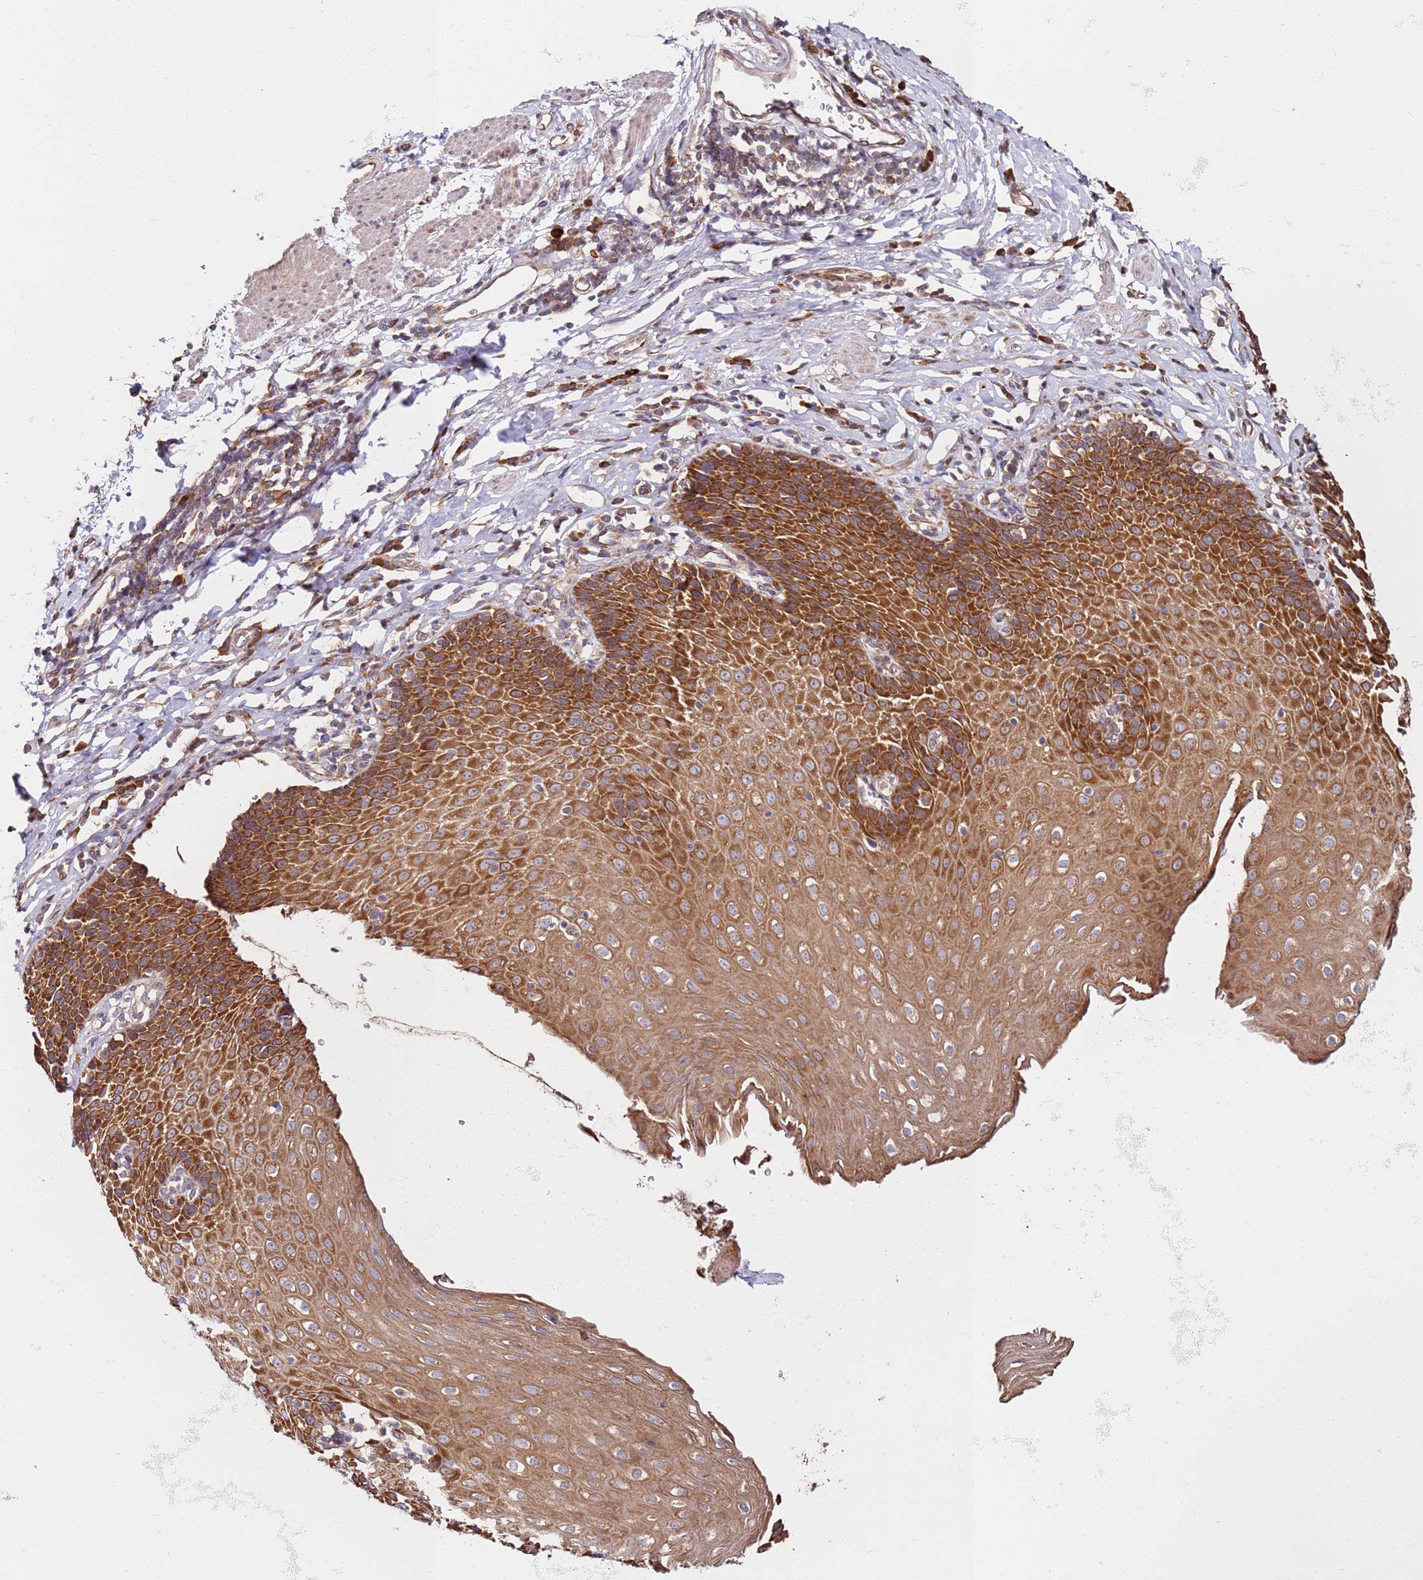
{"staining": {"intensity": "strong", "quantity": ">75%", "location": "cytoplasmic/membranous"}, "tissue": "esophagus", "cell_type": "Squamous epithelial cells", "image_type": "normal", "snomed": [{"axis": "morphology", "description": "Normal tissue, NOS"}, {"axis": "topography", "description": "Esophagus"}], "caption": "Brown immunohistochemical staining in benign esophagus demonstrates strong cytoplasmic/membranous staining in about >75% of squamous epithelial cells. (Brightfield microscopy of DAB IHC at high magnification).", "gene": "RPS3A", "patient": {"sex": "female", "age": 61}}